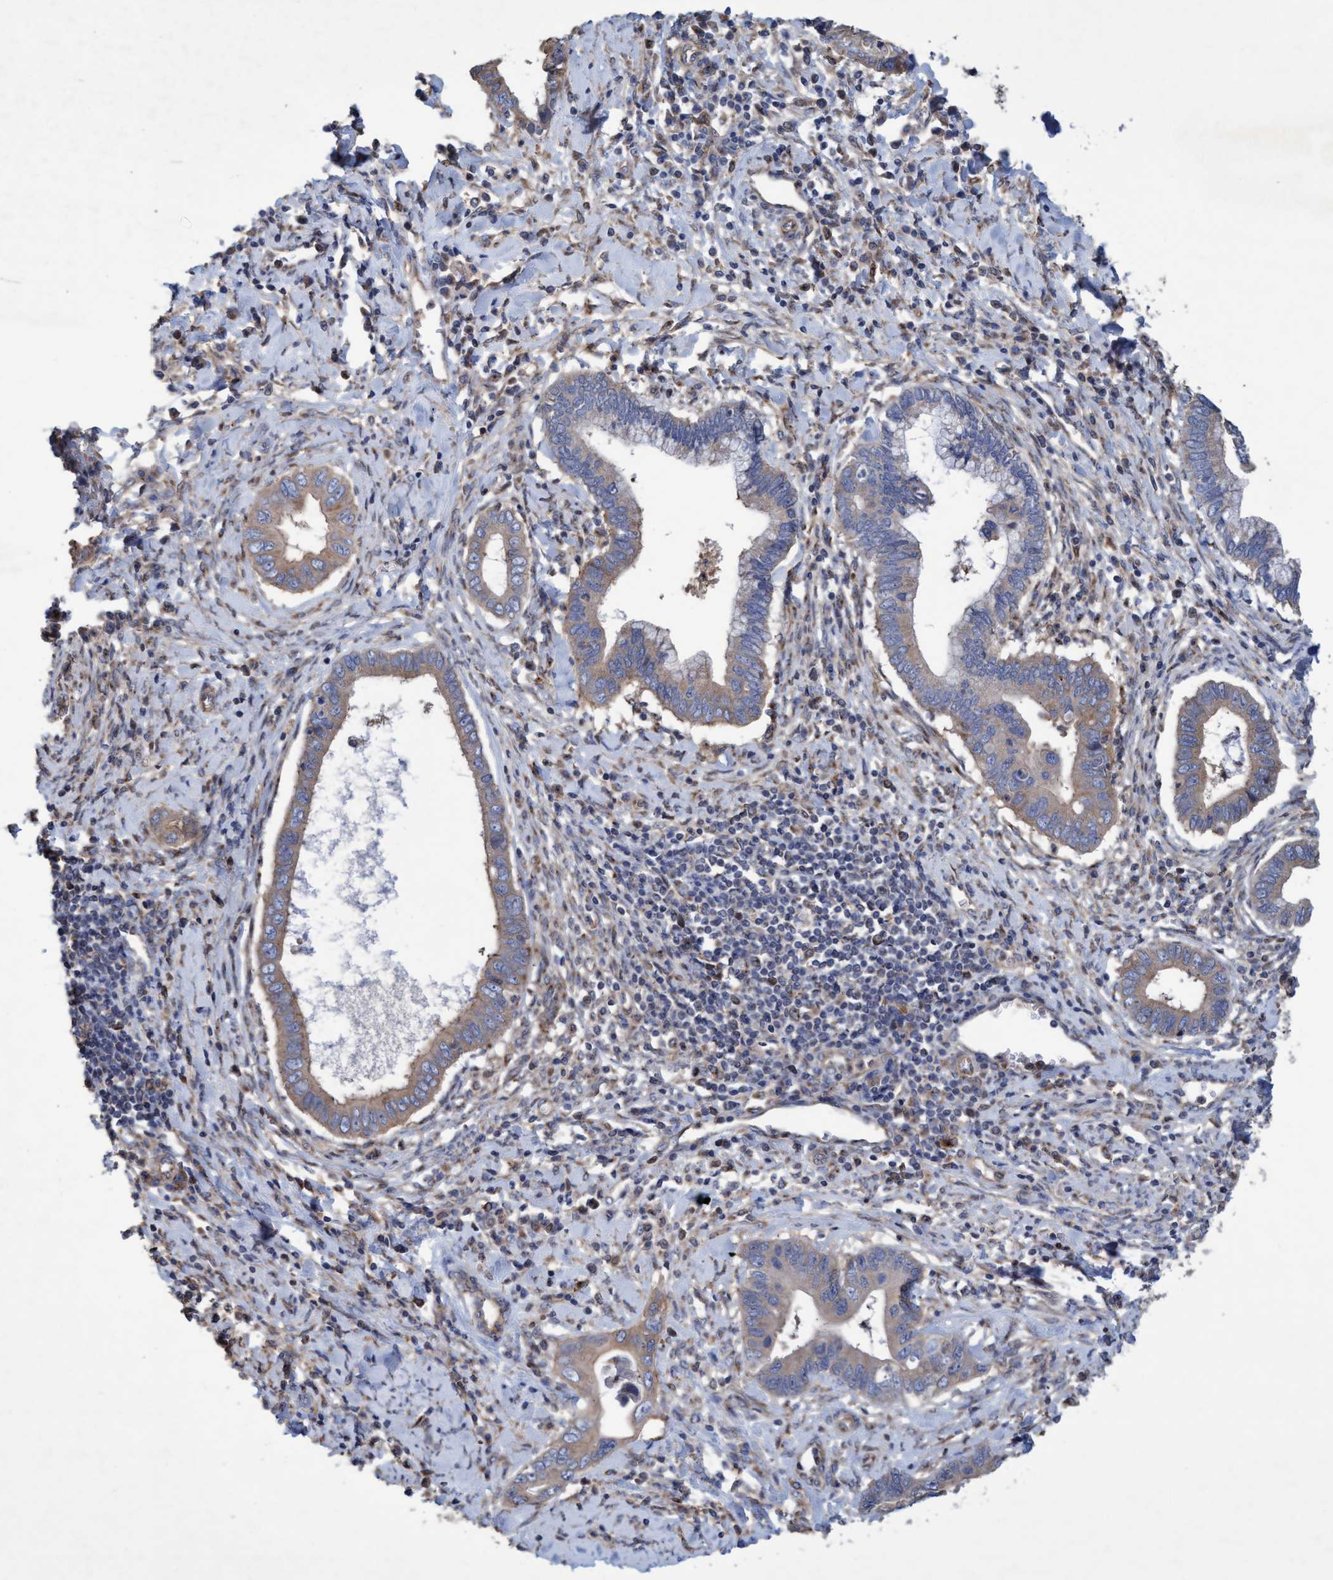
{"staining": {"intensity": "weak", "quantity": ">75%", "location": "cytoplasmic/membranous"}, "tissue": "cervical cancer", "cell_type": "Tumor cells", "image_type": "cancer", "snomed": [{"axis": "morphology", "description": "Adenocarcinoma, NOS"}, {"axis": "topography", "description": "Cervix"}], "caption": "Human cervical adenocarcinoma stained for a protein (brown) demonstrates weak cytoplasmic/membranous positive expression in about >75% of tumor cells.", "gene": "BICD2", "patient": {"sex": "female", "age": 44}}